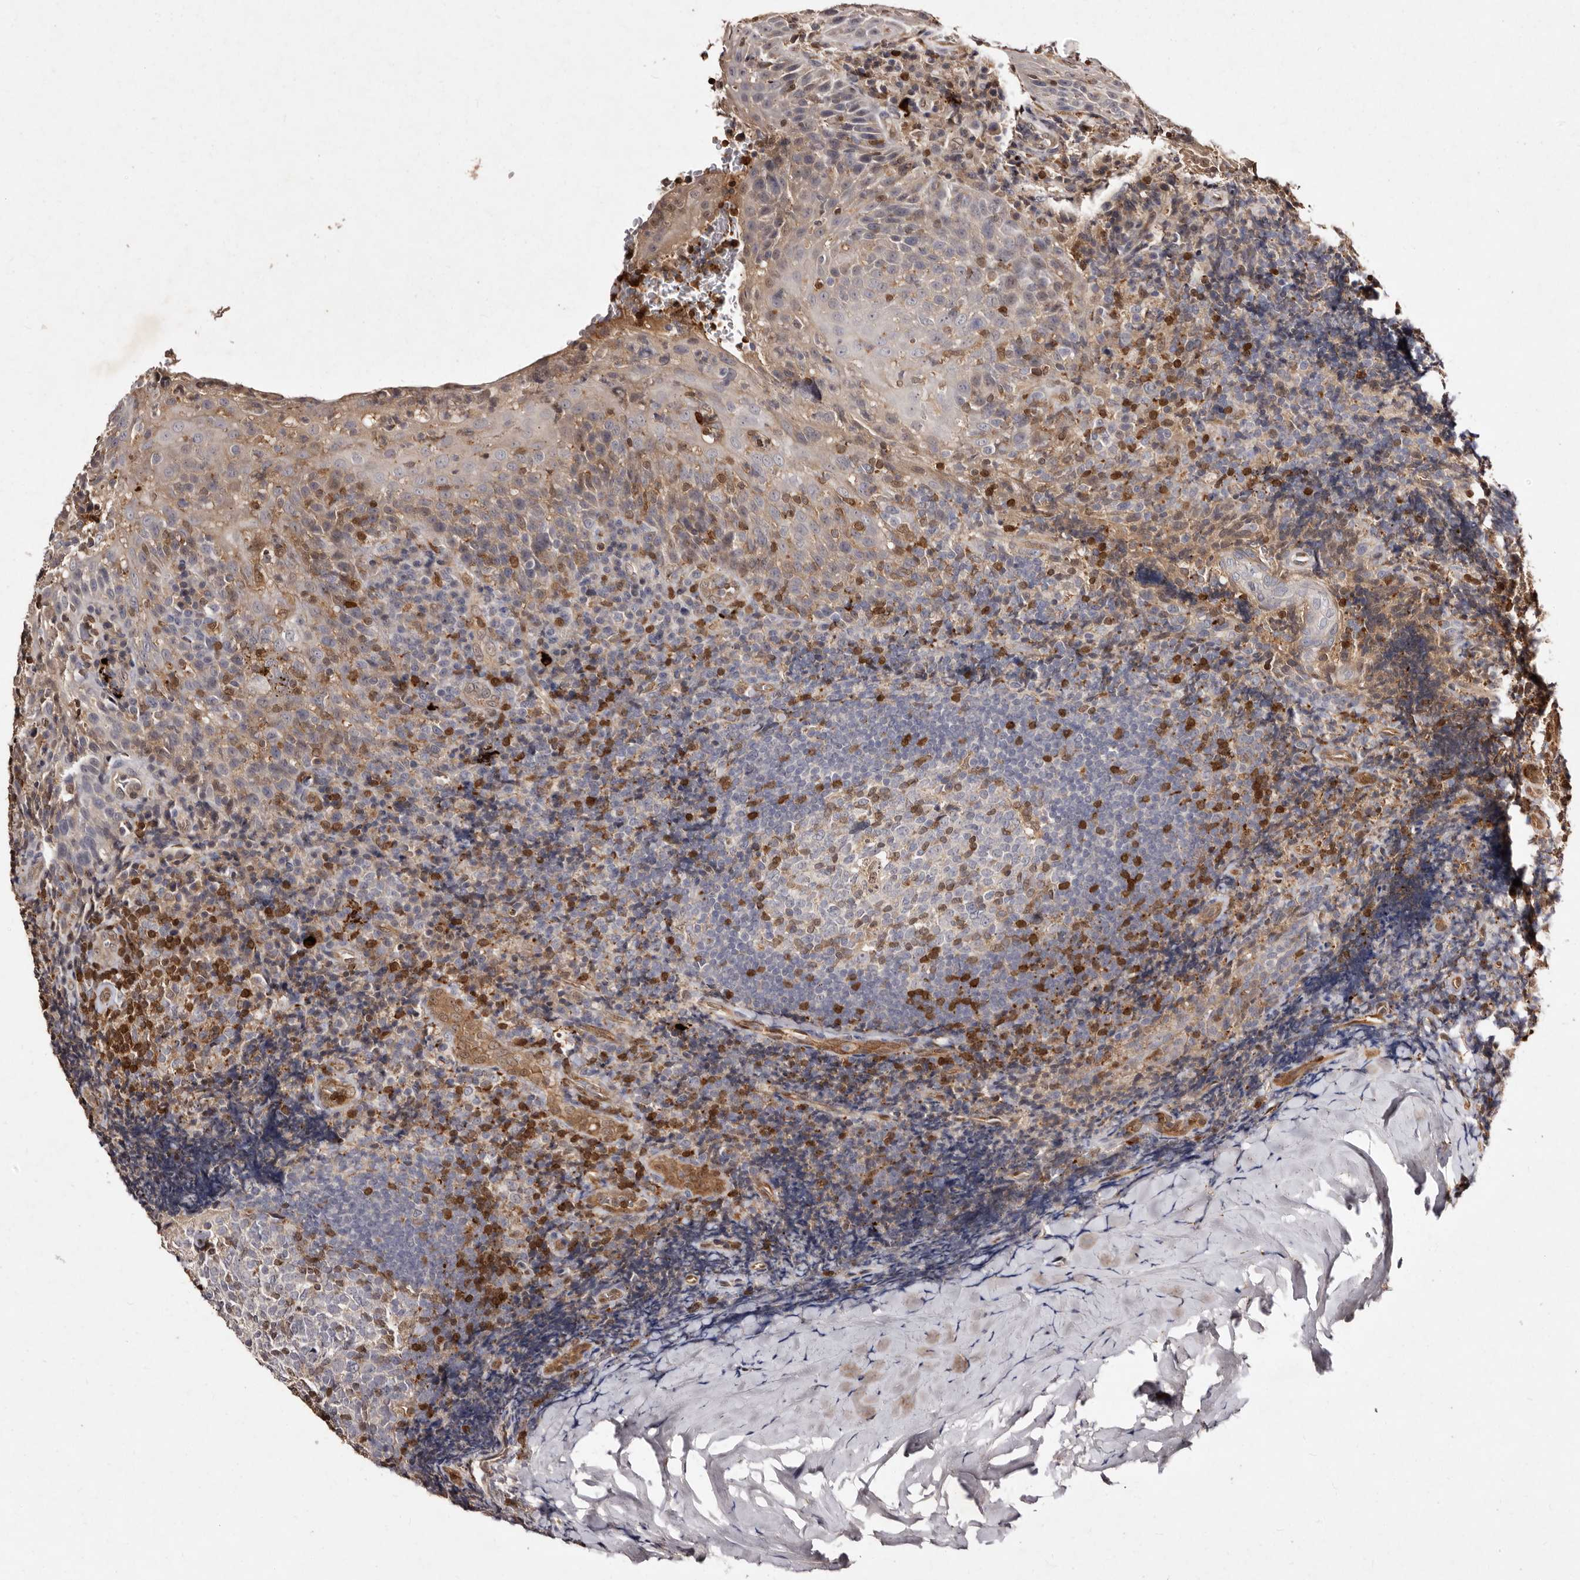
{"staining": {"intensity": "moderate", "quantity": "<25%", "location": "cytoplasmic/membranous,nuclear"}, "tissue": "tonsil", "cell_type": "Germinal center cells", "image_type": "normal", "snomed": [{"axis": "morphology", "description": "Normal tissue, NOS"}, {"axis": "topography", "description": "Tonsil"}], "caption": "Protein staining exhibits moderate cytoplasmic/membranous,nuclear positivity in approximately <25% of germinal center cells in unremarkable tonsil. (DAB (3,3'-diaminobenzidine) IHC, brown staining for protein, blue staining for nuclei).", "gene": "GIMAP4", "patient": {"sex": "male", "age": 37}}